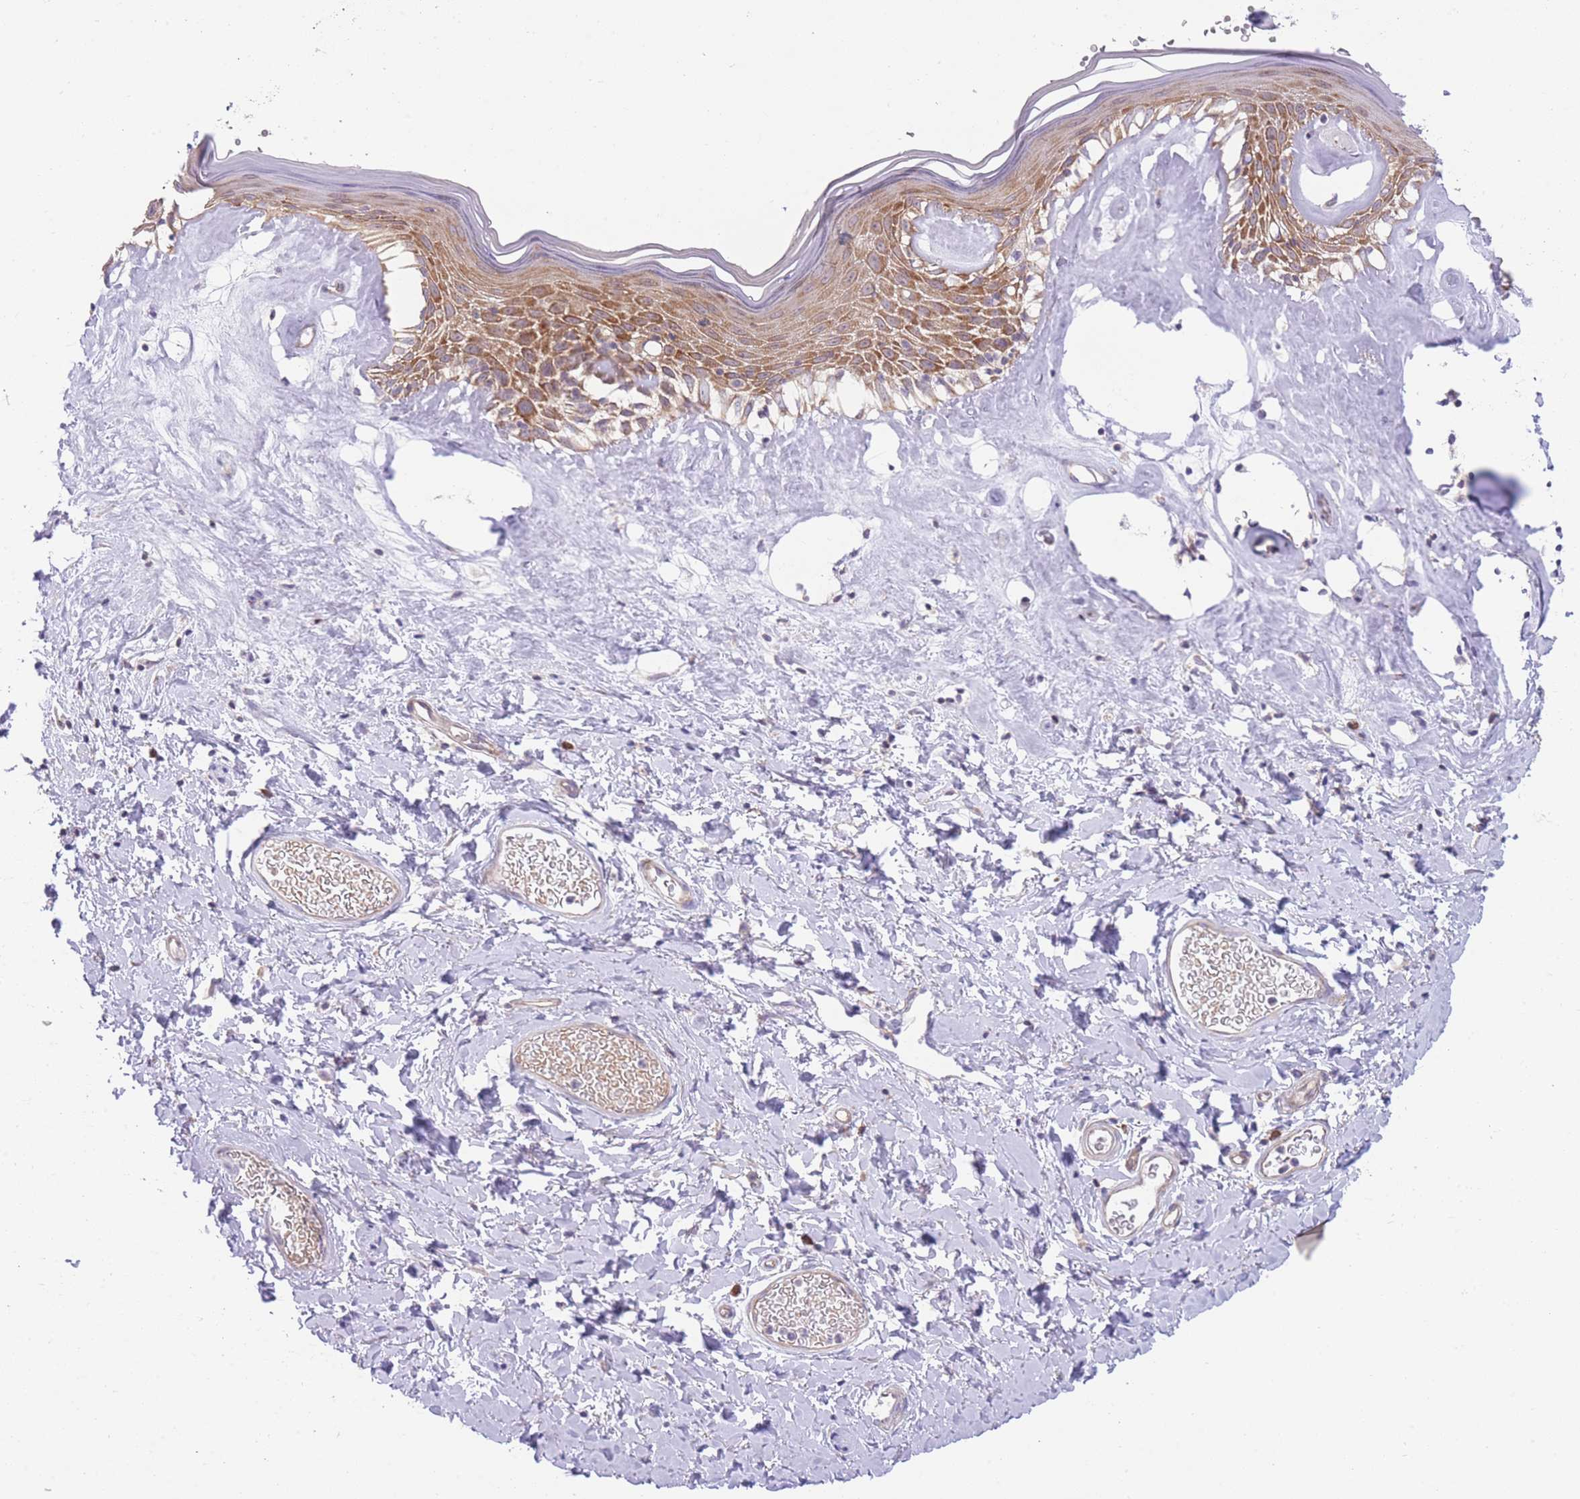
{"staining": {"intensity": "moderate", "quantity": ">75%", "location": "cytoplasmic/membranous"}, "tissue": "skin", "cell_type": "Epidermal cells", "image_type": "normal", "snomed": [{"axis": "morphology", "description": "Normal tissue, NOS"}, {"axis": "morphology", "description": "Inflammation, NOS"}, {"axis": "topography", "description": "Vulva"}], "caption": "A medium amount of moderate cytoplasmic/membranous positivity is appreciated in approximately >75% of epidermal cells in normal skin.", "gene": "BOLA2B", "patient": {"sex": "female", "age": 86}}